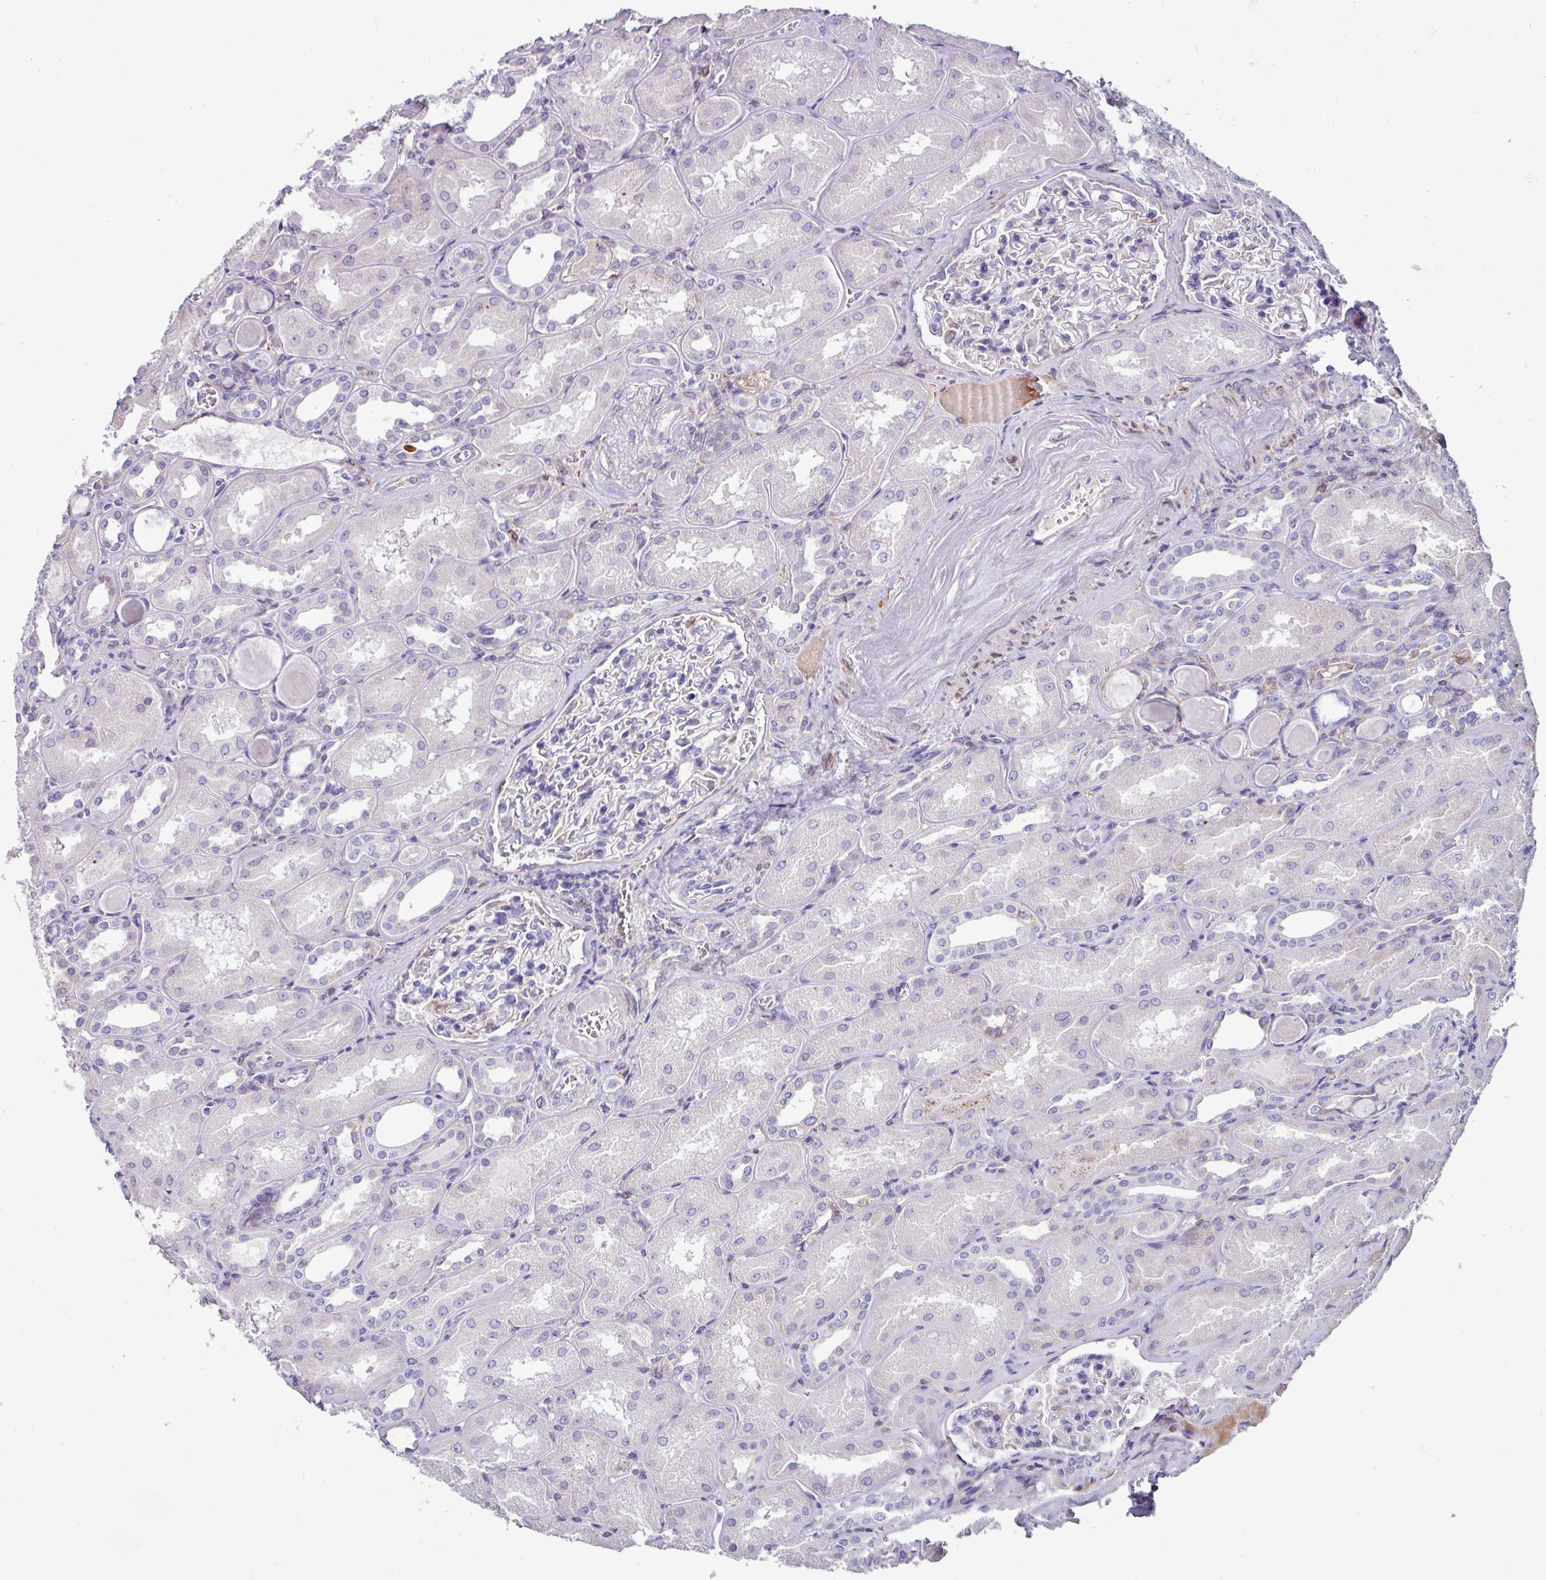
{"staining": {"intensity": "negative", "quantity": "none", "location": "none"}, "tissue": "kidney", "cell_type": "Cells in glomeruli", "image_type": "normal", "snomed": [{"axis": "morphology", "description": "Normal tissue, NOS"}, {"axis": "topography", "description": "Kidney"}], "caption": "High magnification brightfield microscopy of normal kidney stained with DAB (3,3'-diaminobenzidine) (brown) and counterstained with hematoxylin (blue): cells in glomeruli show no significant expression.", "gene": "PPP1R35", "patient": {"sex": "male", "age": 61}}